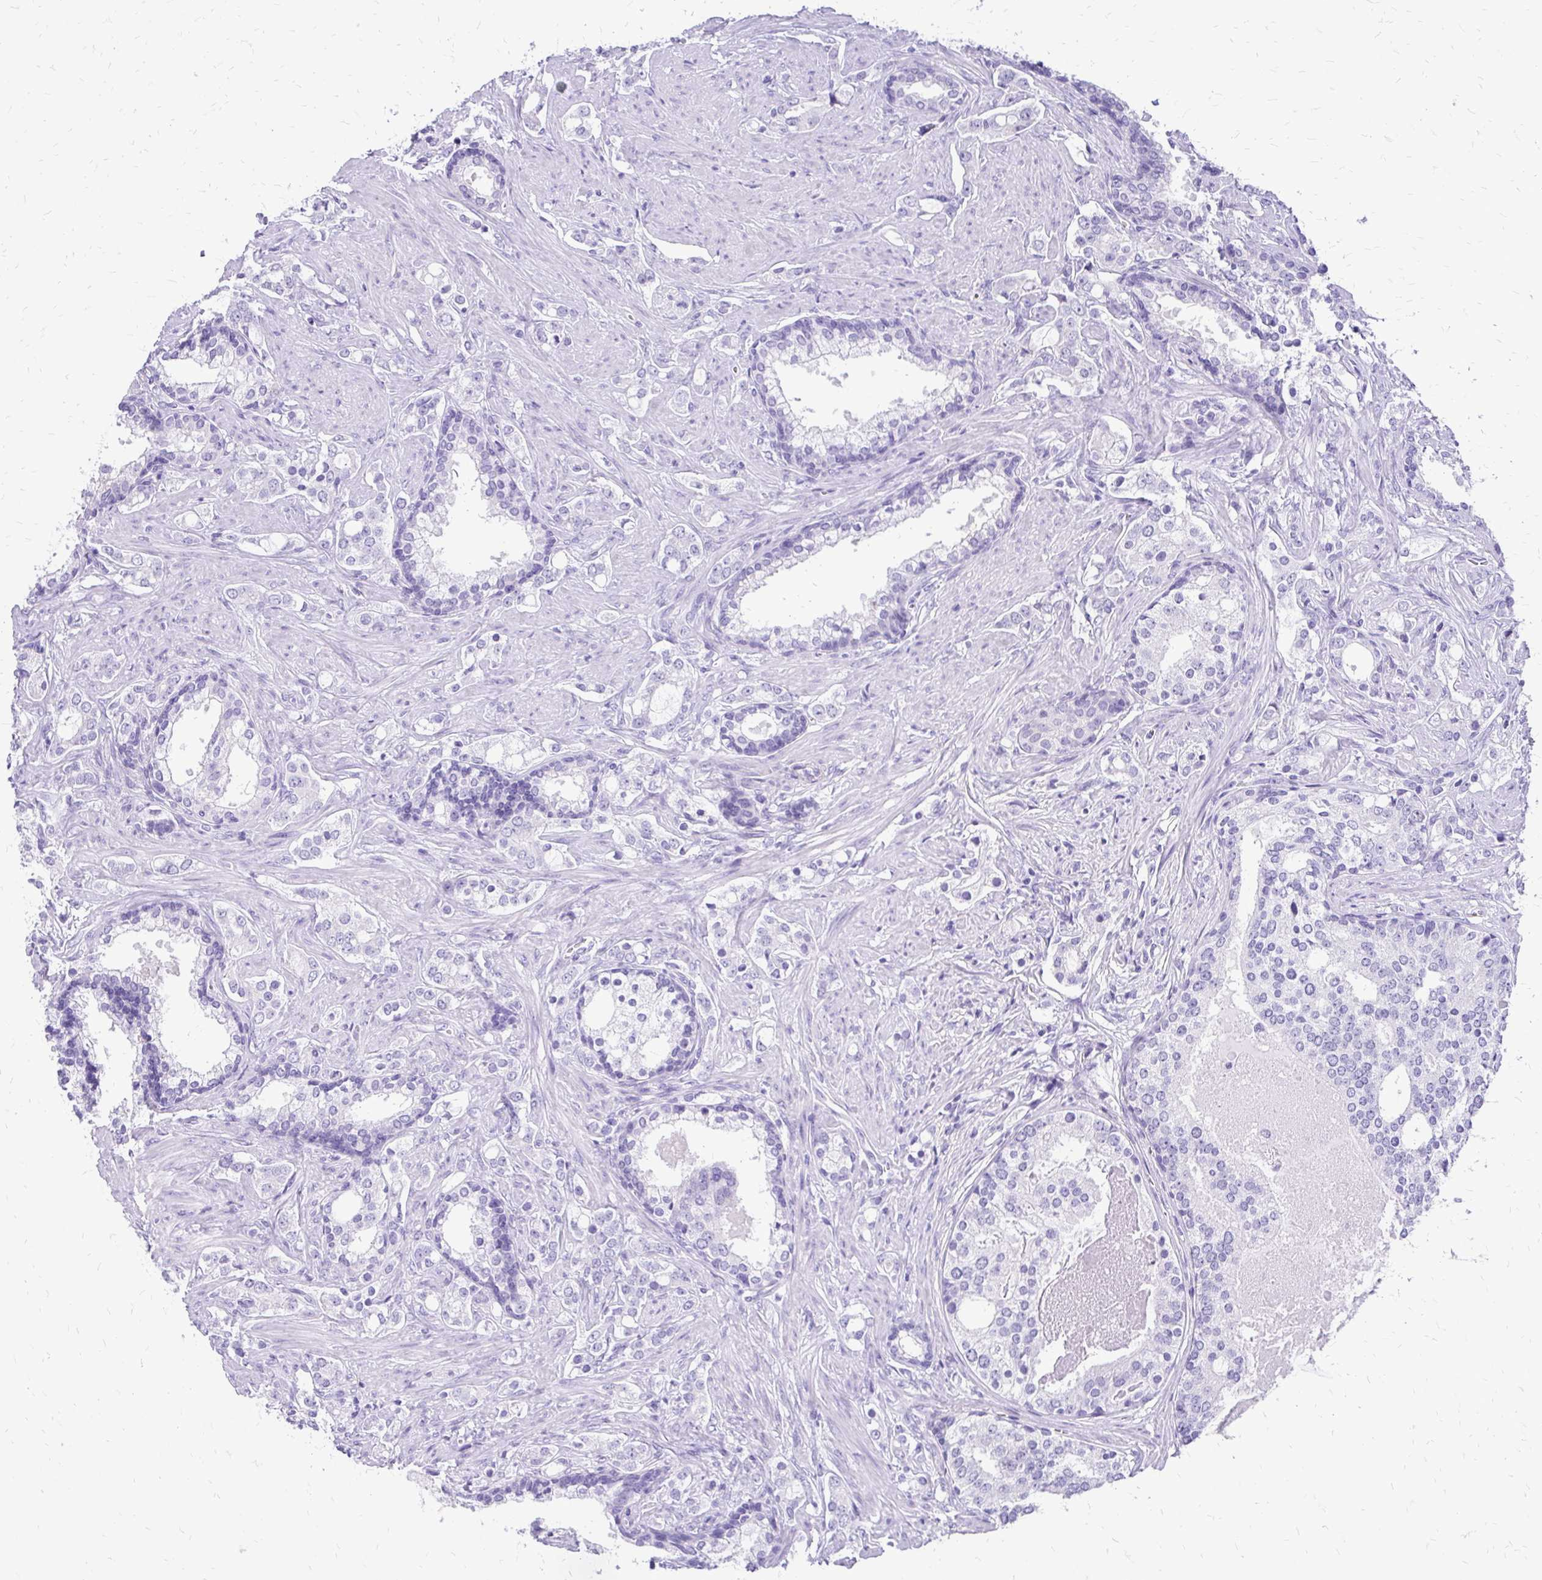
{"staining": {"intensity": "negative", "quantity": "none", "location": "none"}, "tissue": "prostate cancer", "cell_type": "Tumor cells", "image_type": "cancer", "snomed": [{"axis": "morphology", "description": "Adenocarcinoma, Medium grade"}, {"axis": "topography", "description": "Prostate"}], "caption": "Tumor cells are negative for protein expression in human adenocarcinoma (medium-grade) (prostate).", "gene": "SLC32A1", "patient": {"sex": "male", "age": 57}}